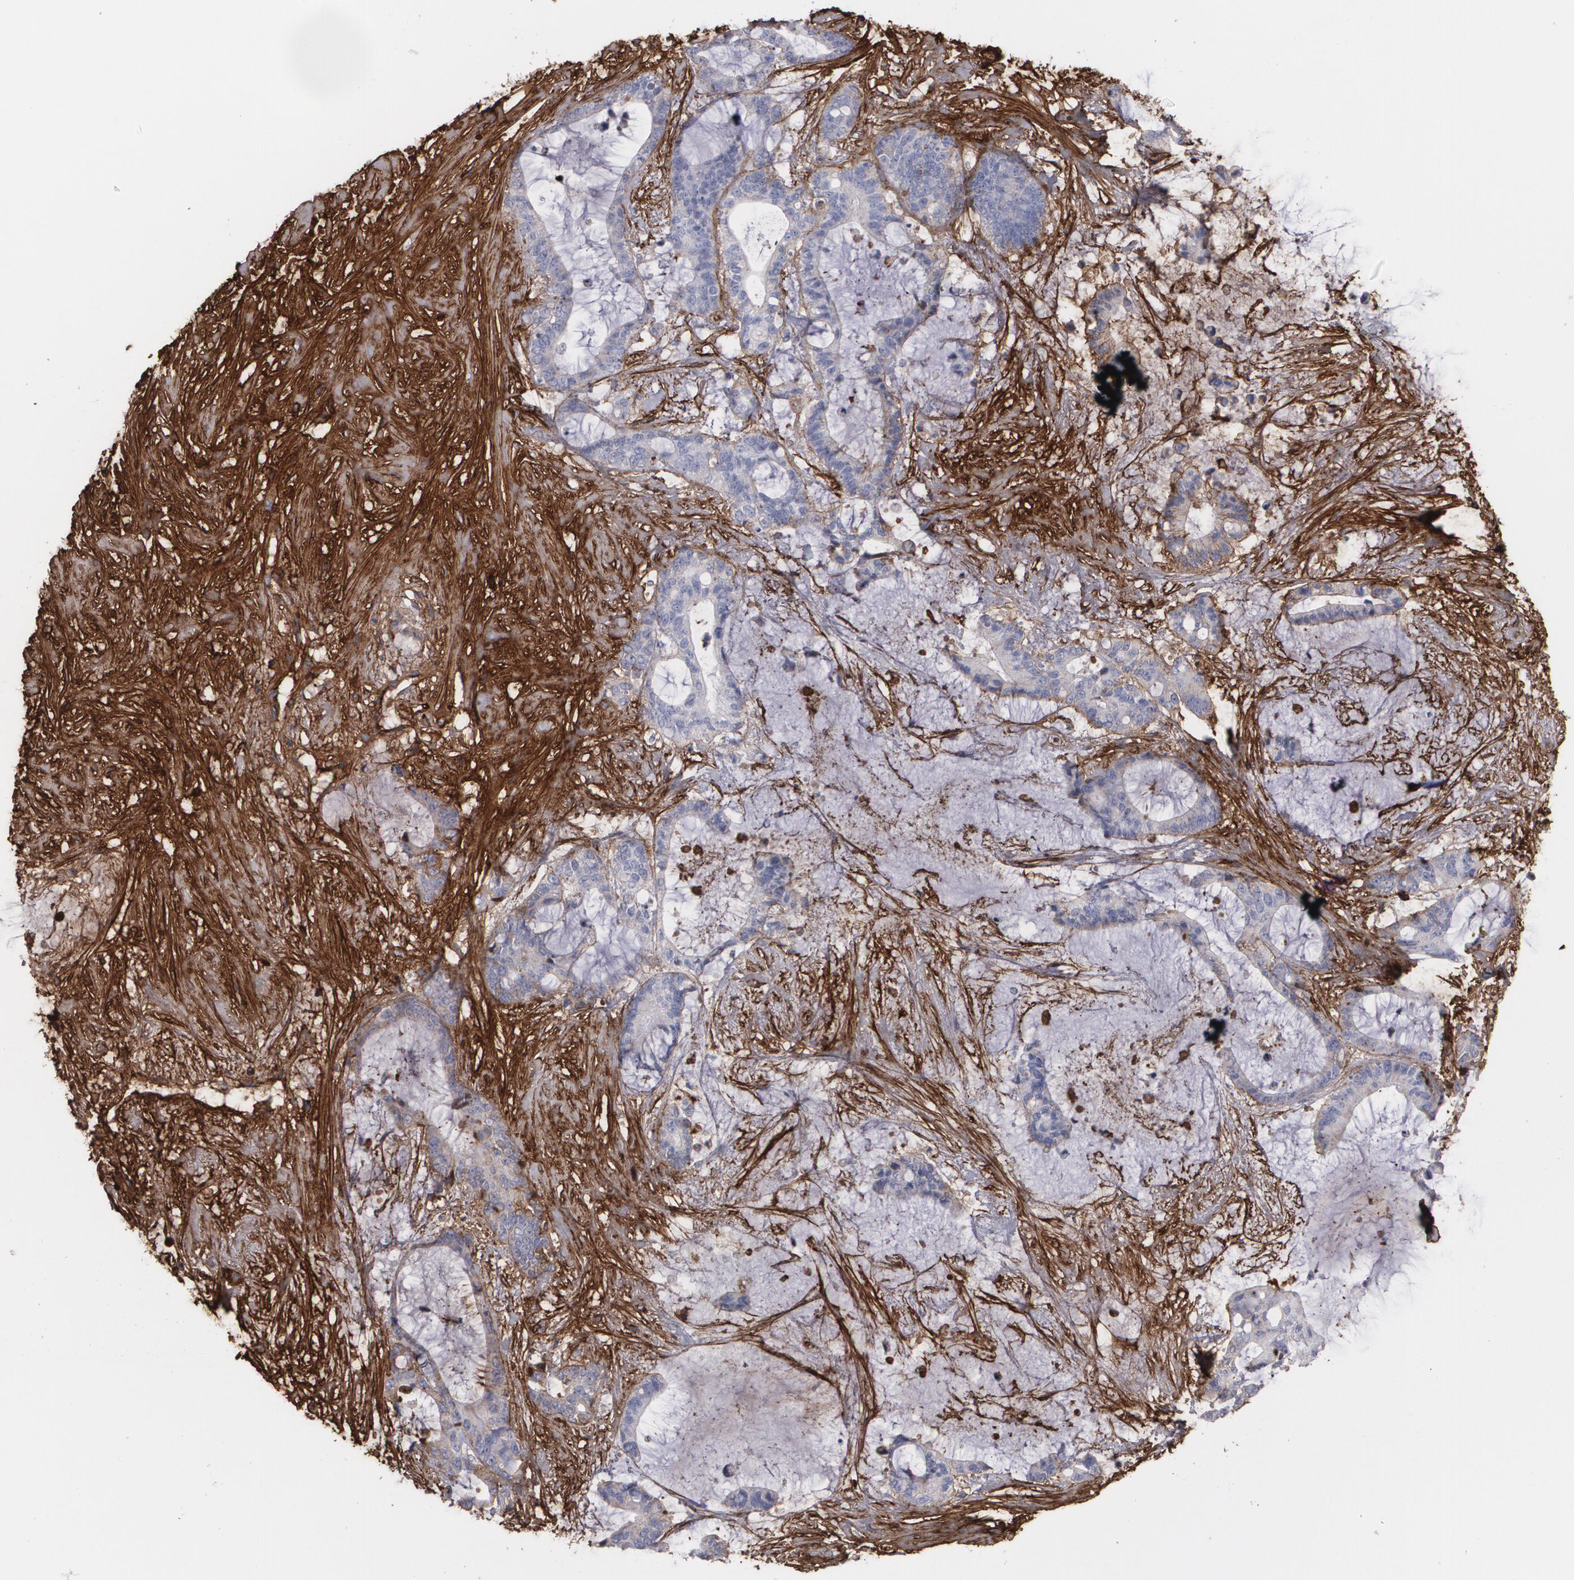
{"staining": {"intensity": "weak", "quantity": "25%-75%", "location": "cytoplasmic/membranous"}, "tissue": "liver cancer", "cell_type": "Tumor cells", "image_type": "cancer", "snomed": [{"axis": "morphology", "description": "Cholangiocarcinoma"}, {"axis": "topography", "description": "Liver"}], "caption": "An image of liver cancer (cholangiocarcinoma) stained for a protein displays weak cytoplasmic/membranous brown staining in tumor cells.", "gene": "FBLN1", "patient": {"sex": "female", "age": 73}}